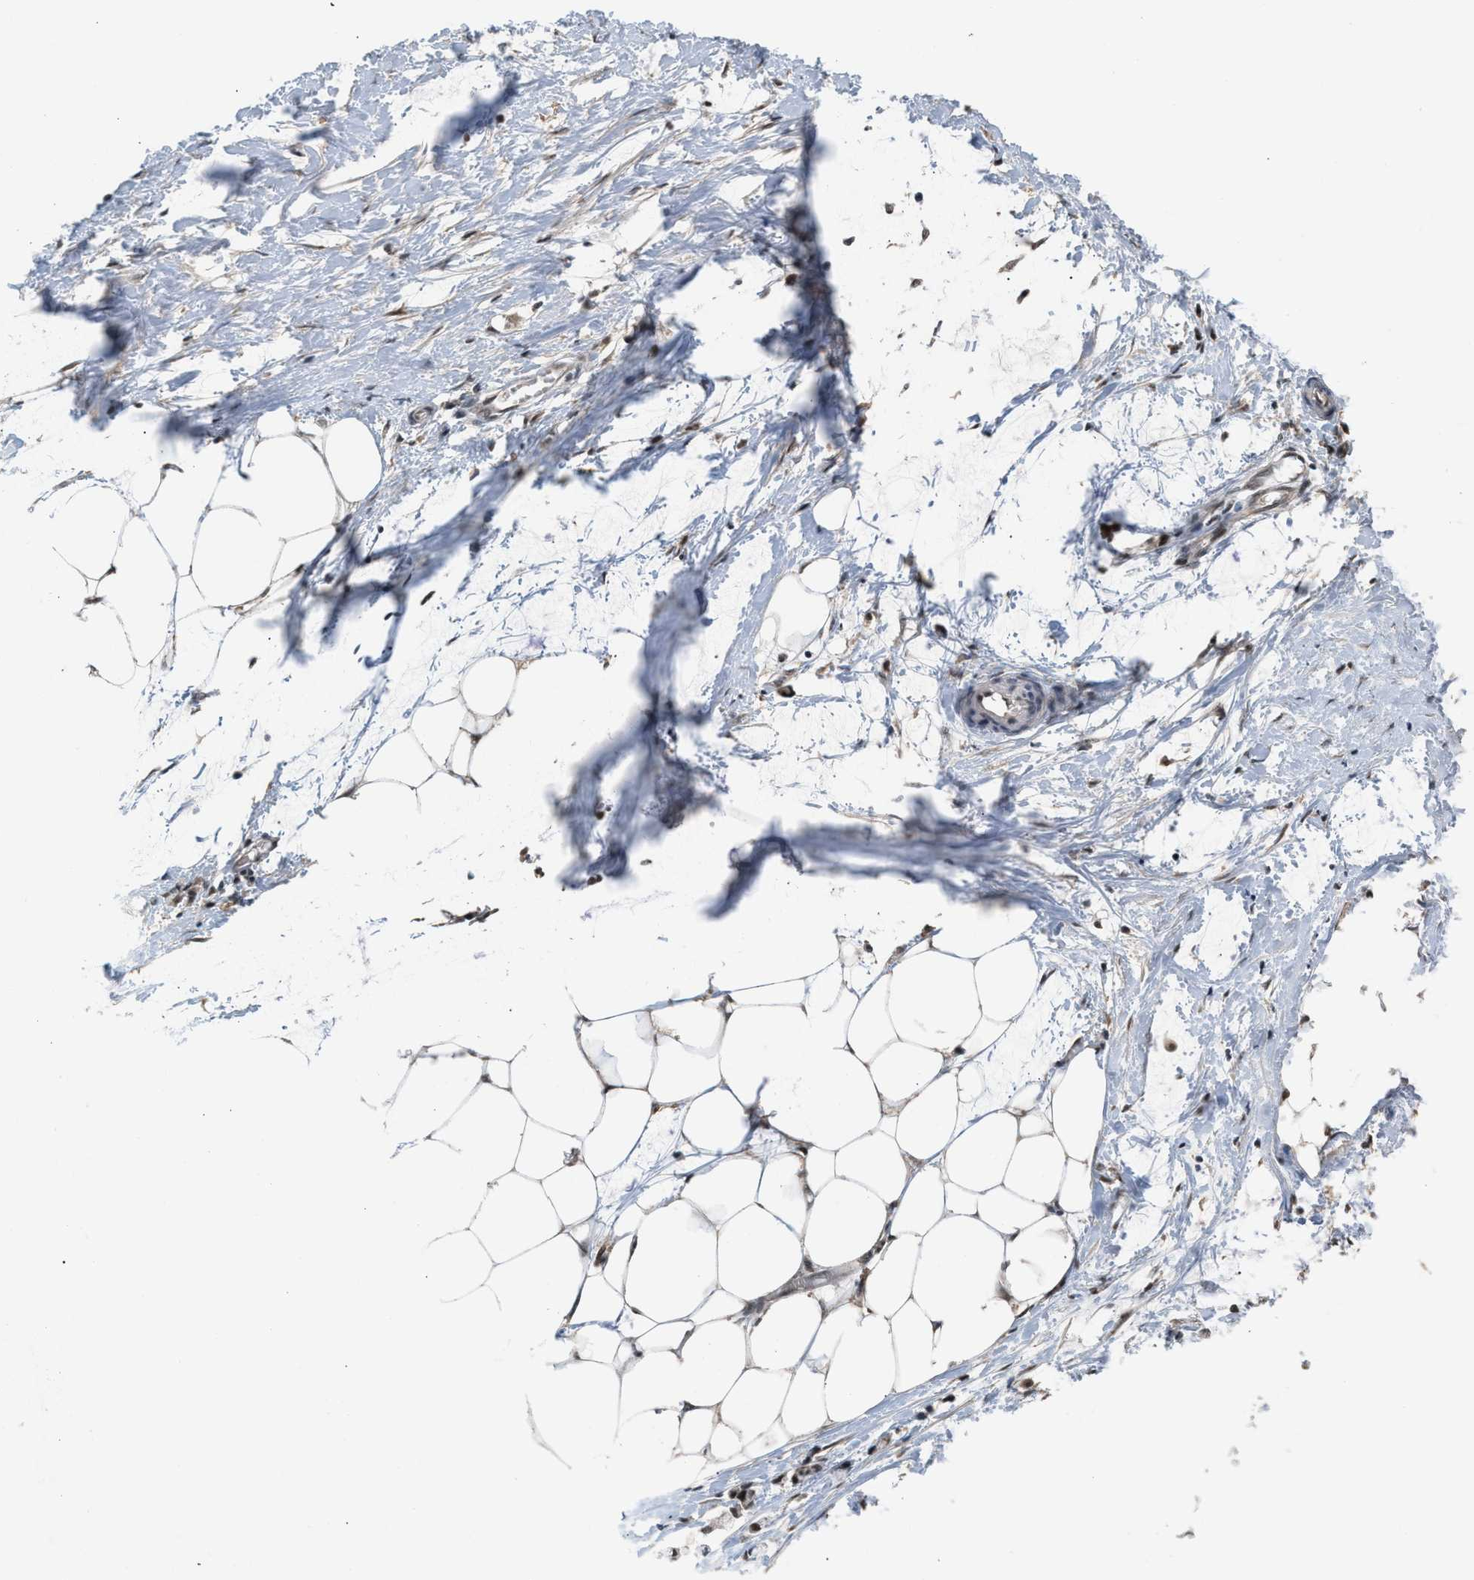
{"staining": {"intensity": "strong", "quantity": ">75%", "location": "cytoplasmic/membranous,nuclear"}, "tissue": "adipose tissue", "cell_type": "Adipocytes", "image_type": "normal", "snomed": [{"axis": "morphology", "description": "Normal tissue, NOS"}, {"axis": "morphology", "description": "Adenocarcinoma, NOS"}, {"axis": "topography", "description": "Colon"}, {"axis": "topography", "description": "Peripheral nerve tissue"}], "caption": "This micrograph exhibits IHC staining of normal adipose tissue, with high strong cytoplasmic/membranous,nuclear staining in approximately >75% of adipocytes.", "gene": "PRPF4", "patient": {"sex": "male", "age": 14}}